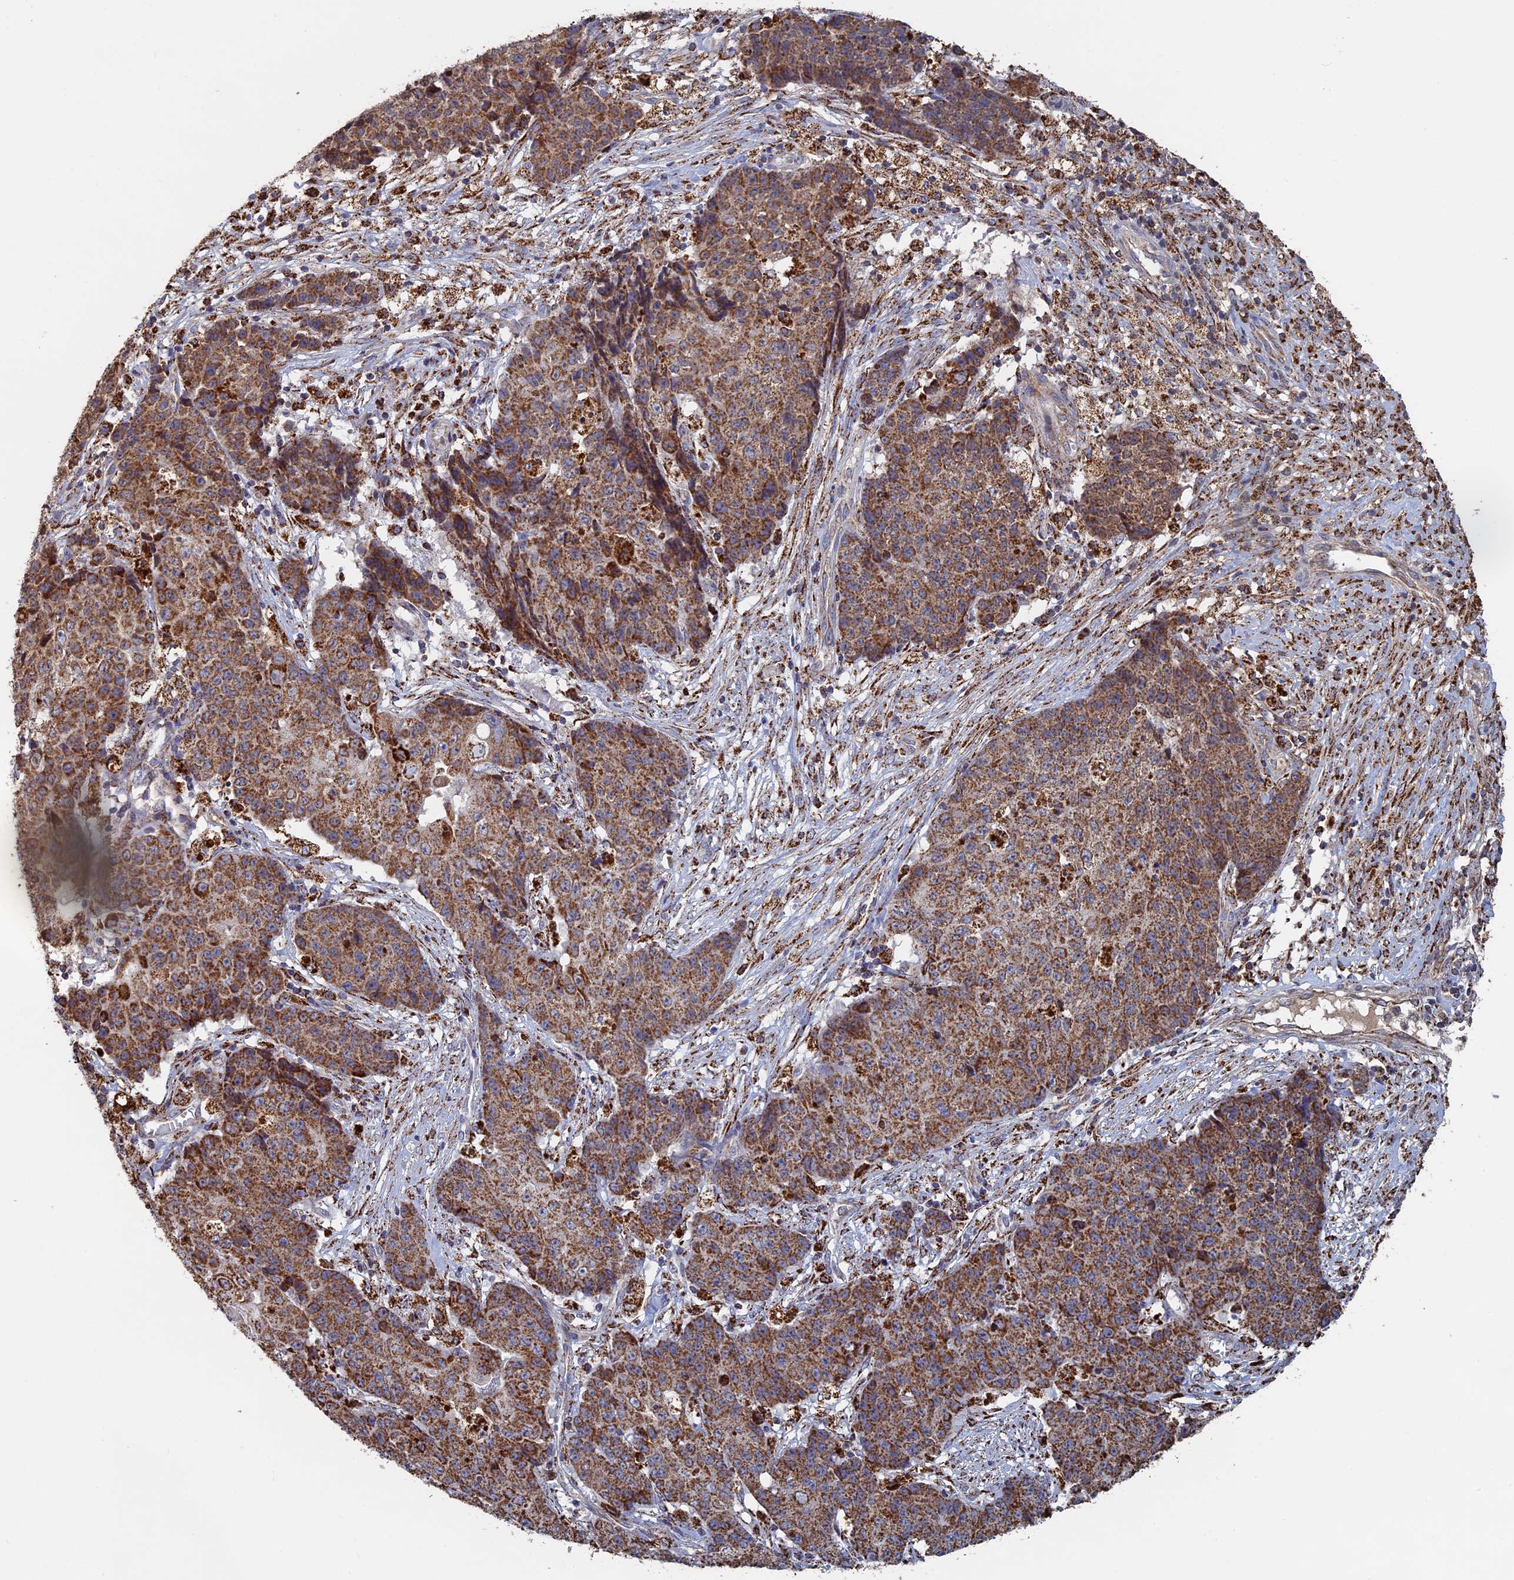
{"staining": {"intensity": "moderate", "quantity": ">75%", "location": "cytoplasmic/membranous"}, "tissue": "ovarian cancer", "cell_type": "Tumor cells", "image_type": "cancer", "snomed": [{"axis": "morphology", "description": "Carcinoma, endometroid"}, {"axis": "topography", "description": "Ovary"}], "caption": "Tumor cells demonstrate moderate cytoplasmic/membranous expression in about >75% of cells in ovarian endometroid carcinoma.", "gene": "SEC24D", "patient": {"sex": "female", "age": 42}}